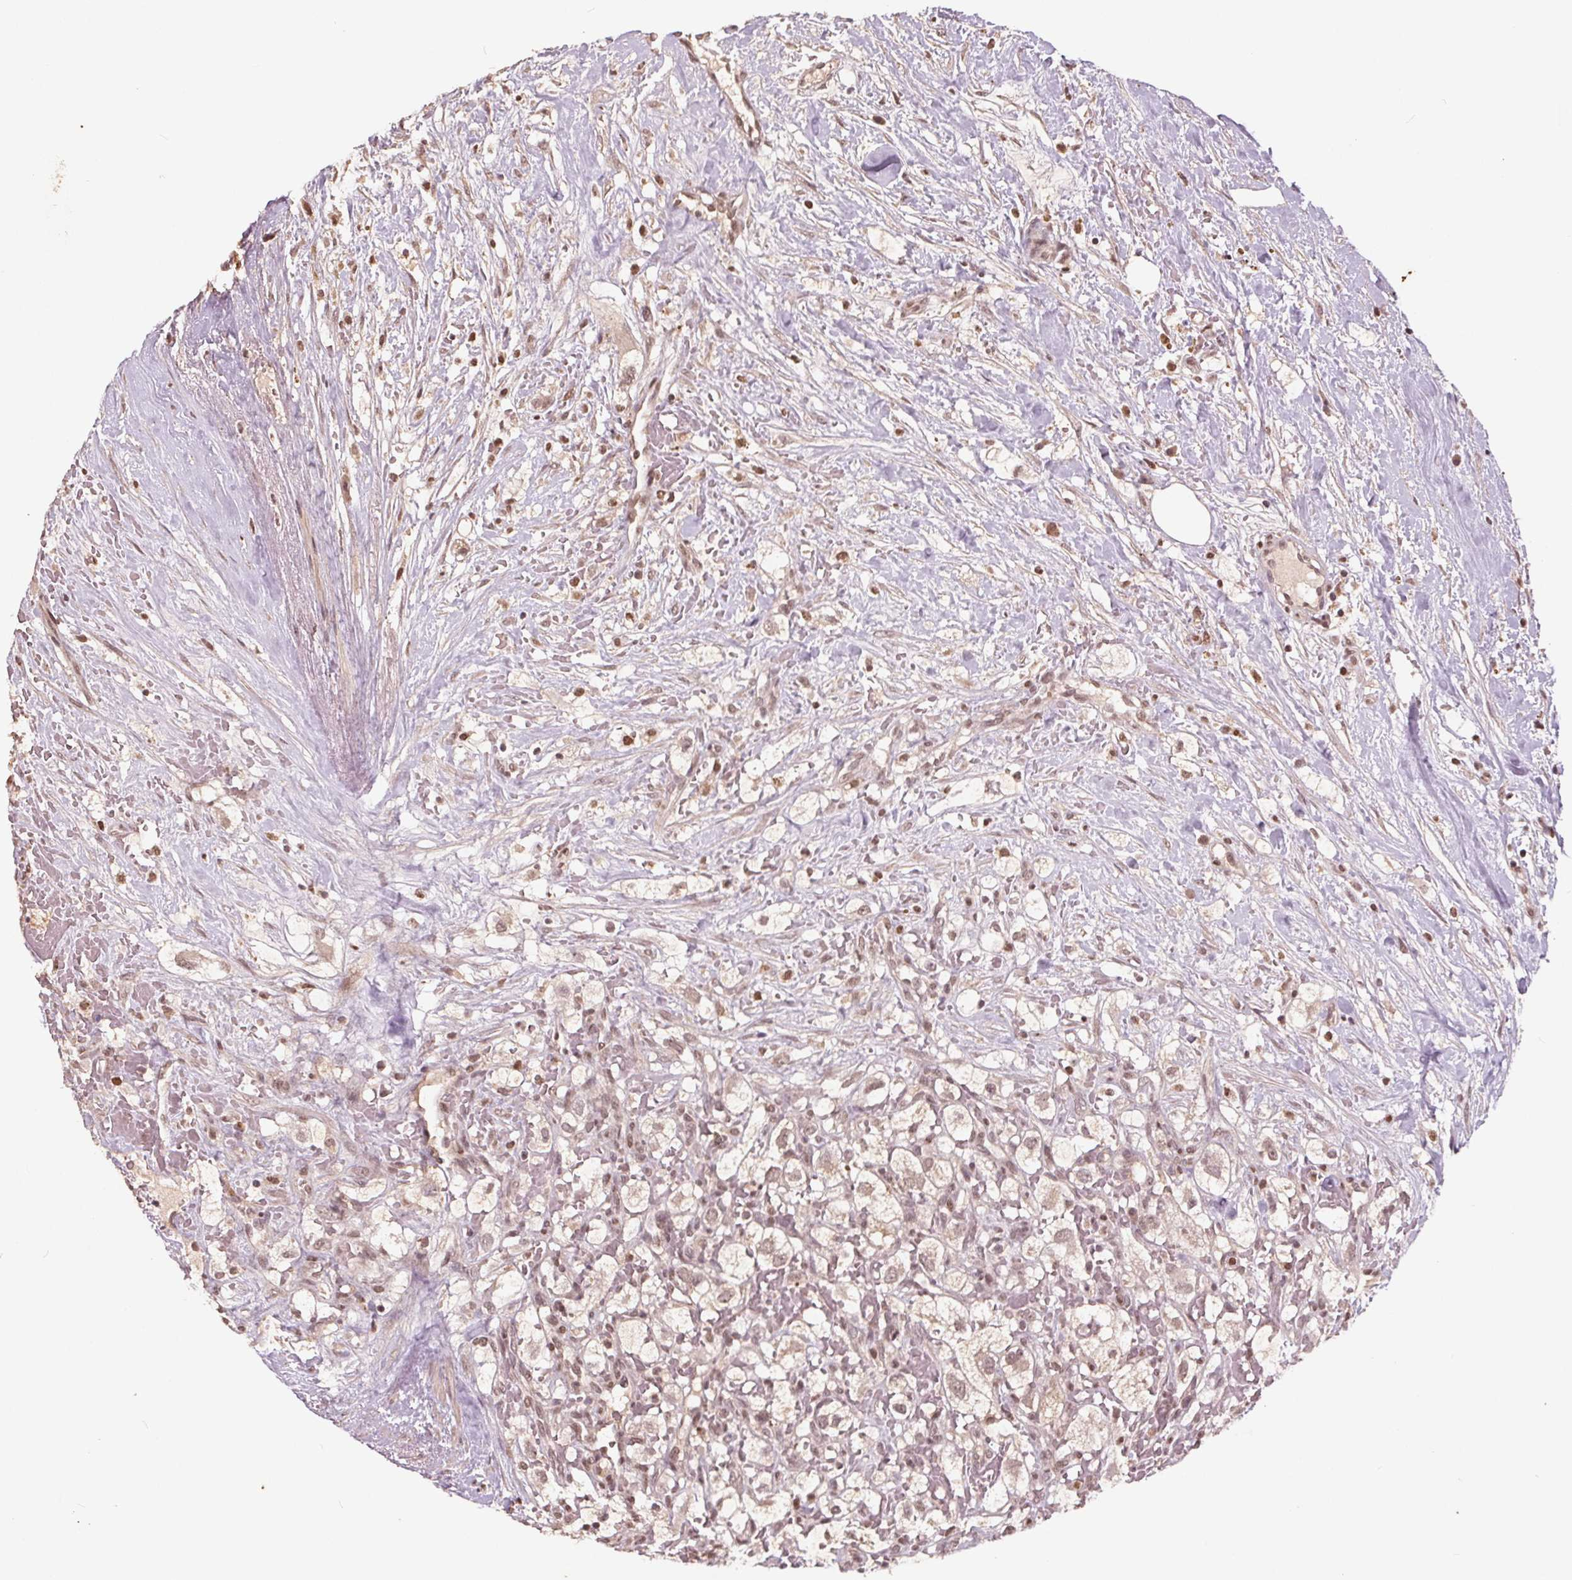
{"staining": {"intensity": "moderate", "quantity": "25%-75%", "location": "nuclear"}, "tissue": "renal cancer", "cell_type": "Tumor cells", "image_type": "cancer", "snomed": [{"axis": "morphology", "description": "Adenocarcinoma, NOS"}, {"axis": "topography", "description": "Kidney"}], "caption": "A micrograph of renal cancer stained for a protein exhibits moderate nuclear brown staining in tumor cells.", "gene": "DNMT3B", "patient": {"sex": "male", "age": 59}}